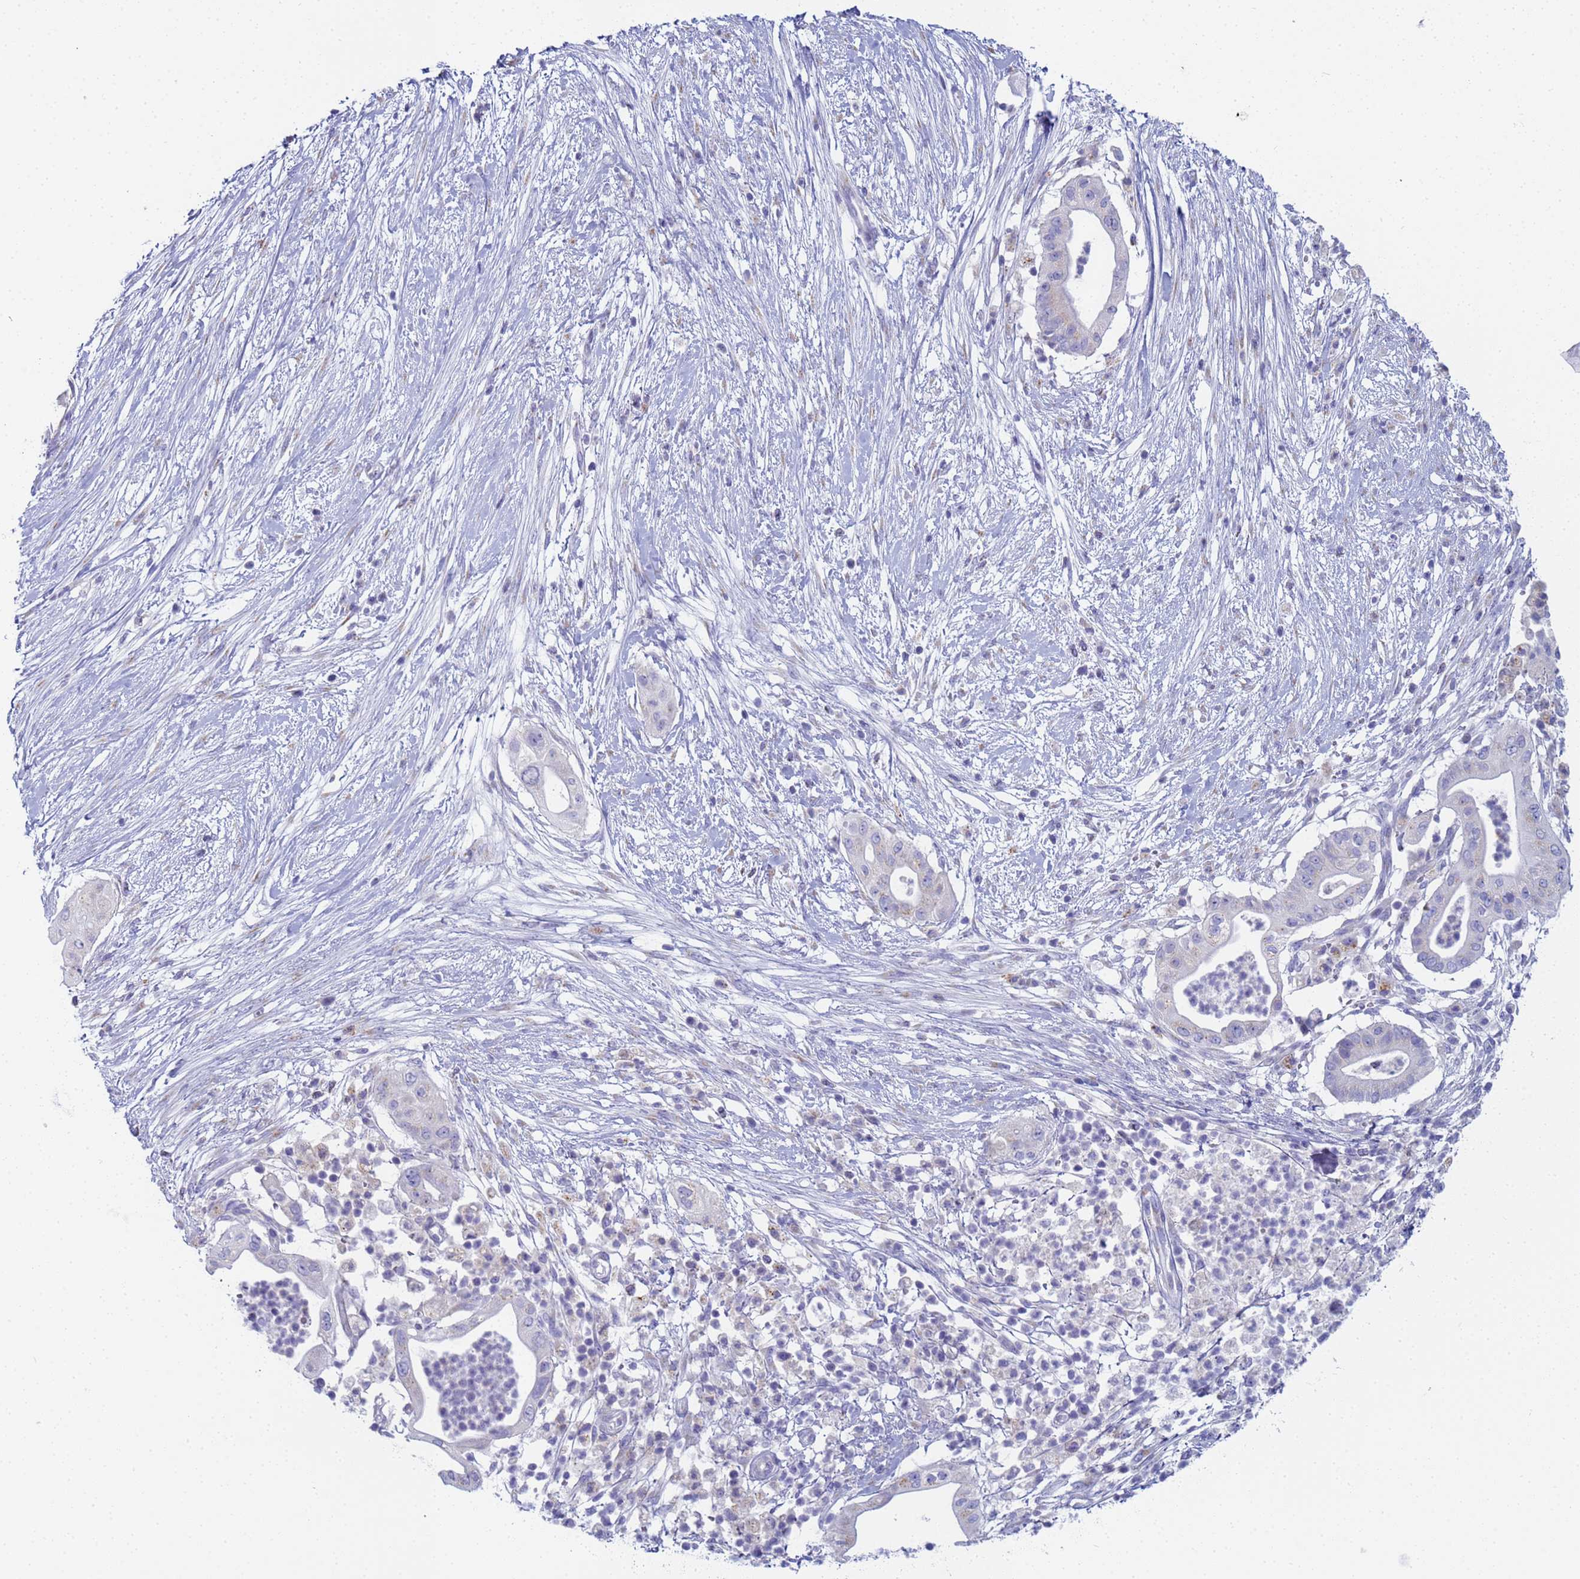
{"staining": {"intensity": "negative", "quantity": "none", "location": "none"}, "tissue": "pancreatic cancer", "cell_type": "Tumor cells", "image_type": "cancer", "snomed": [{"axis": "morphology", "description": "Adenocarcinoma, NOS"}, {"axis": "topography", "description": "Pancreas"}], "caption": "Protein analysis of adenocarcinoma (pancreatic) displays no significant positivity in tumor cells. Nuclei are stained in blue.", "gene": "CR1", "patient": {"sex": "male", "age": 68}}